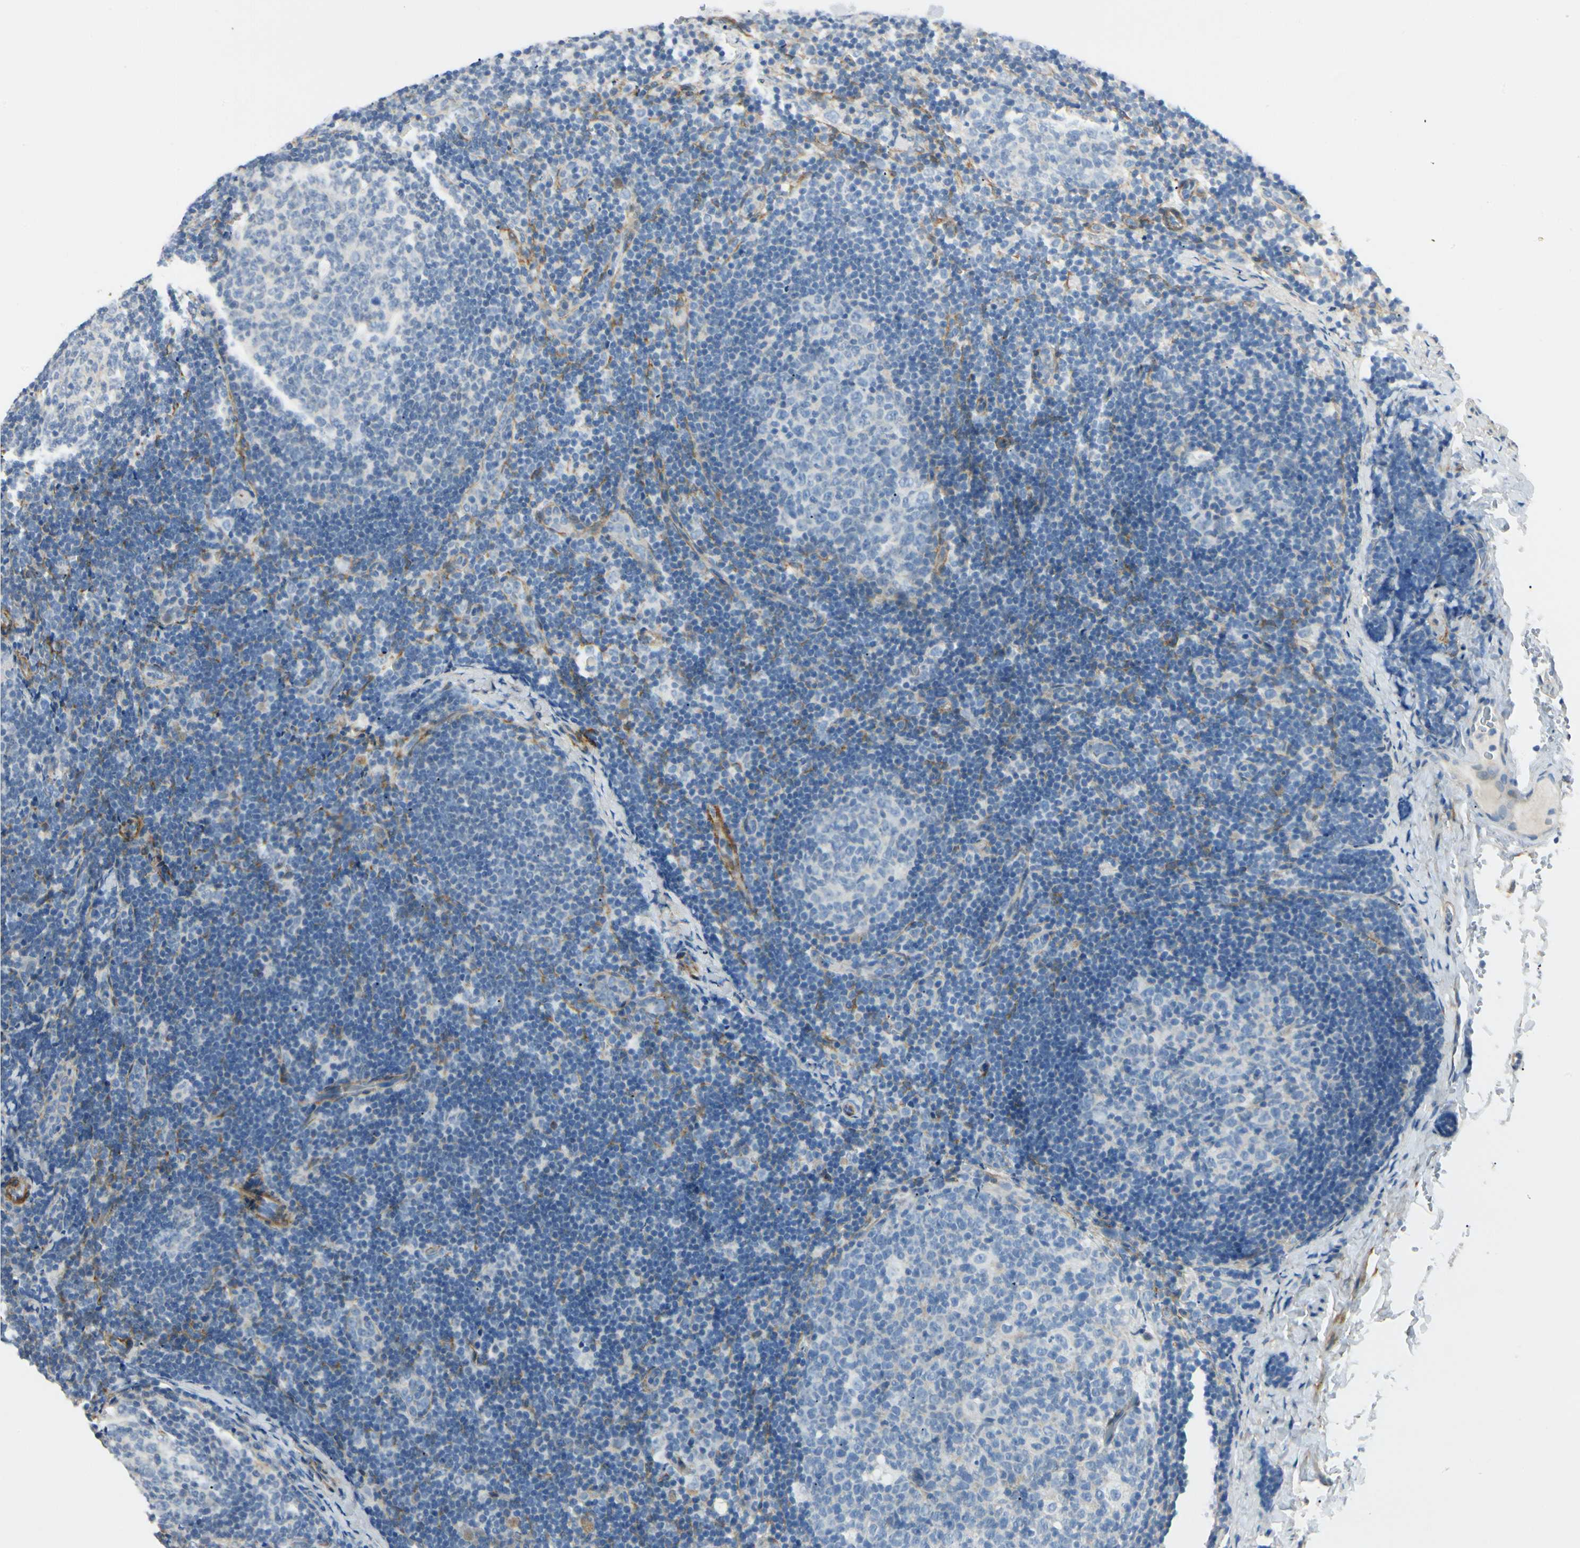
{"staining": {"intensity": "negative", "quantity": "none", "location": "none"}, "tissue": "lymph node", "cell_type": "Germinal center cells", "image_type": "normal", "snomed": [{"axis": "morphology", "description": "Normal tissue, NOS"}, {"axis": "topography", "description": "Lymph node"}], "caption": "Lymph node stained for a protein using immunohistochemistry (IHC) displays no positivity germinal center cells.", "gene": "AMPH", "patient": {"sex": "female", "age": 14}}